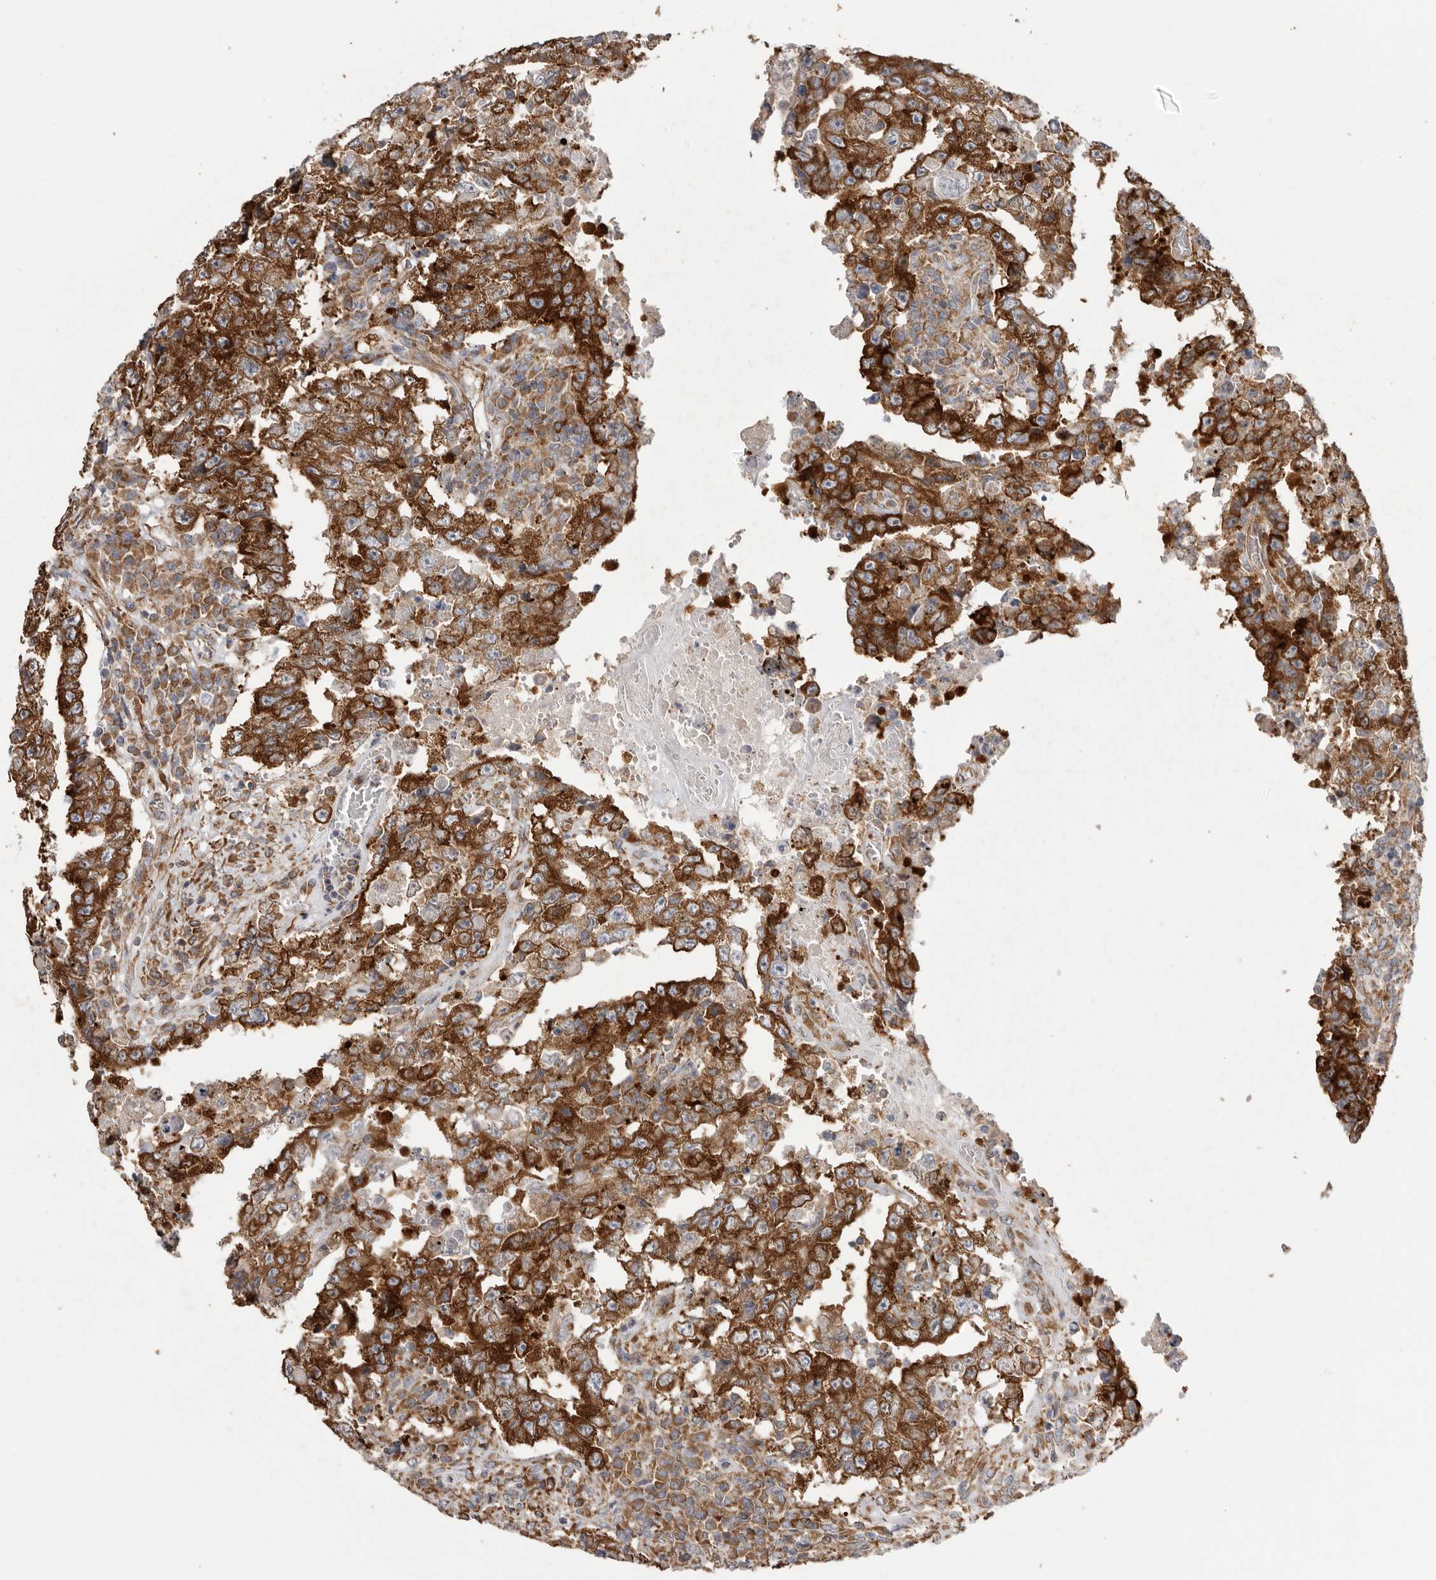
{"staining": {"intensity": "strong", "quantity": ">75%", "location": "cytoplasmic/membranous"}, "tissue": "testis cancer", "cell_type": "Tumor cells", "image_type": "cancer", "snomed": [{"axis": "morphology", "description": "Carcinoma, Embryonal, NOS"}, {"axis": "topography", "description": "Testis"}], "caption": "A brown stain labels strong cytoplasmic/membranous positivity of a protein in testis cancer tumor cells.", "gene": "SERBP1", "patient": {"sex": "male", "age": 26}}